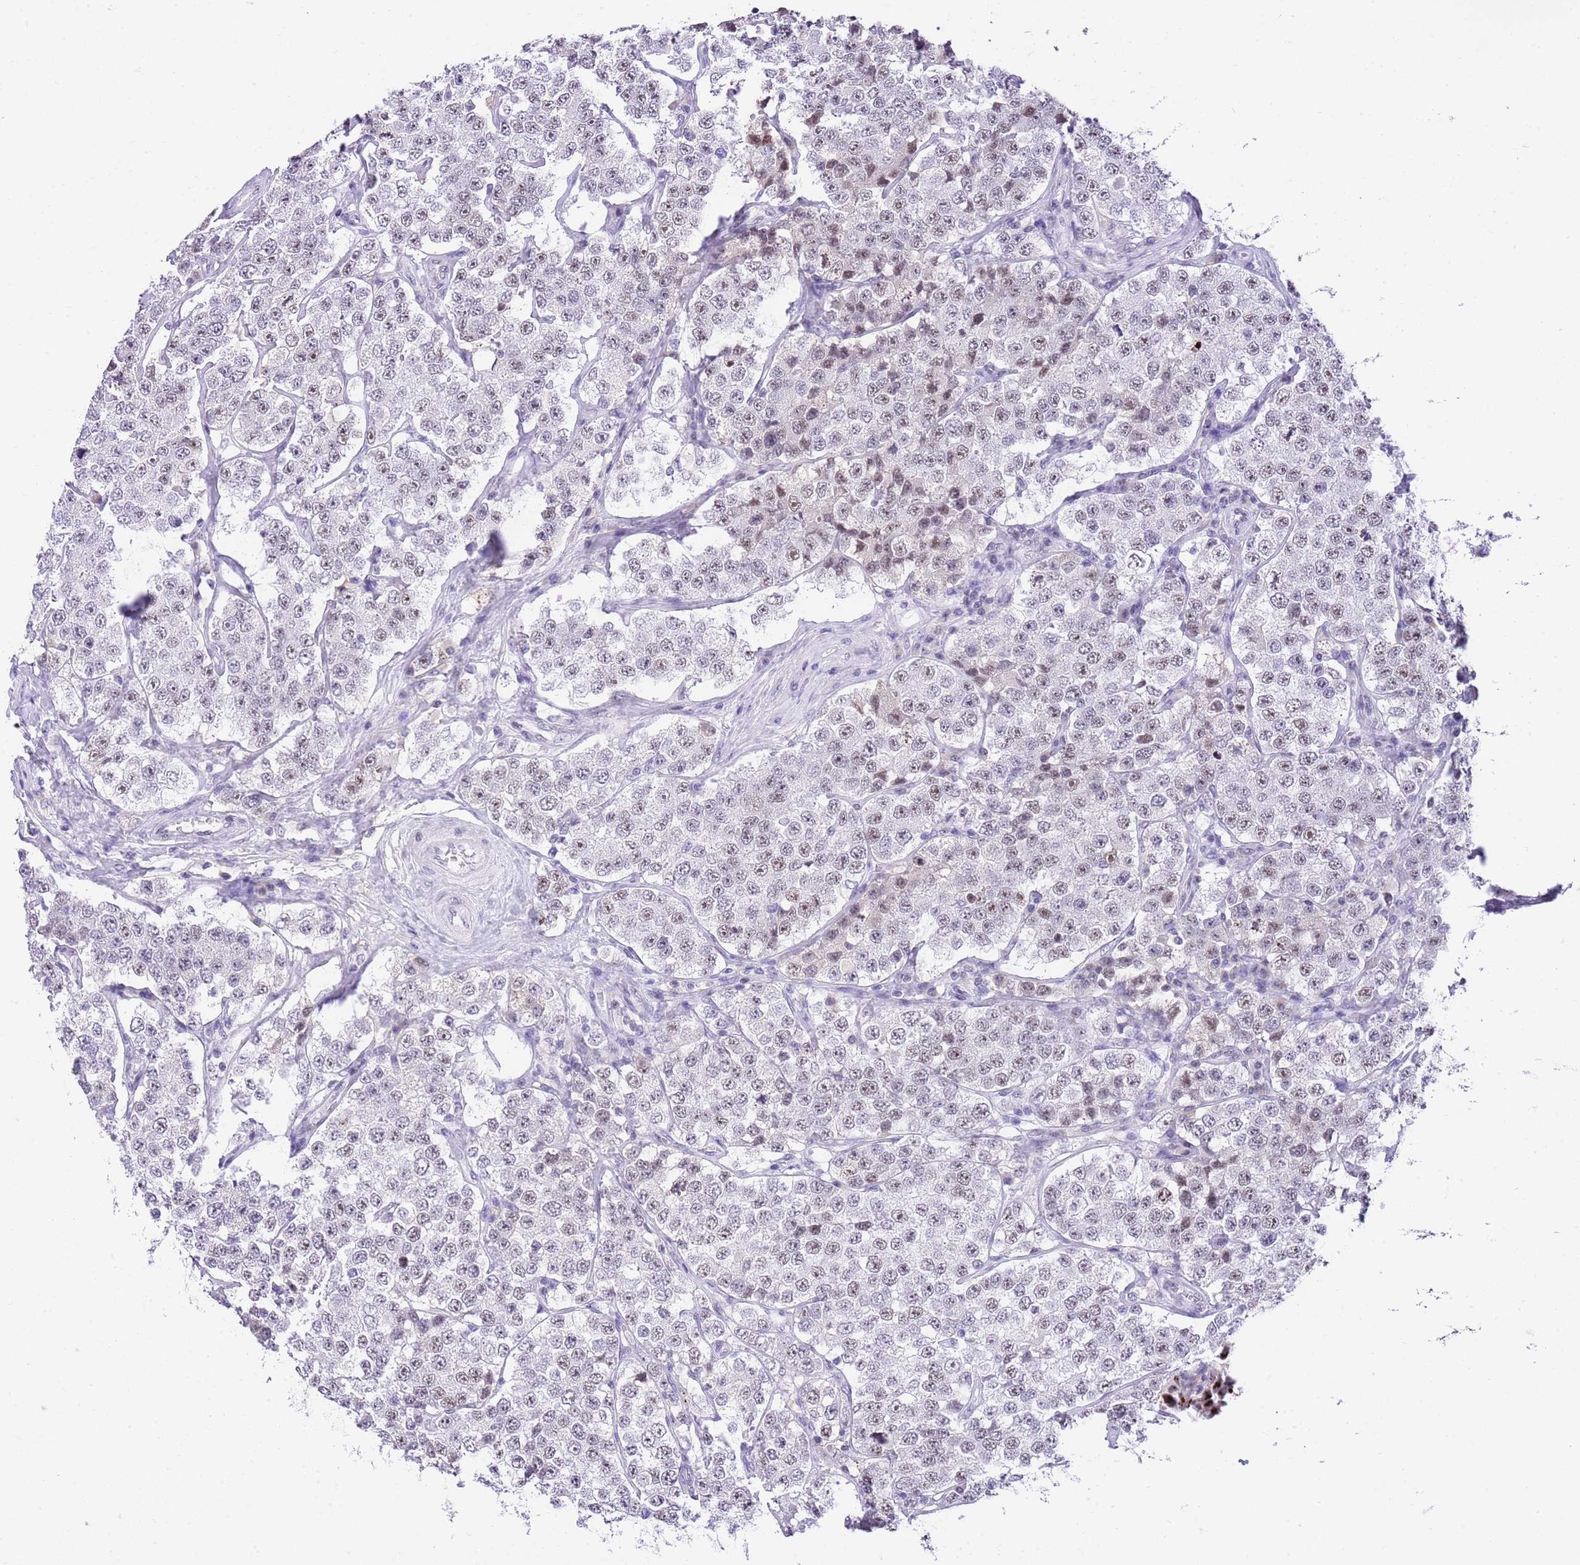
{"staining": {"intensity": "weak", "quantity": "25%-75%", "location": "nuclear"}, "tissue": "testis cancer", "cell_type": "Tumor cells", "image_type": "cancer", "snomed": [{"axis": "morphology", "description": "Seminoma, NOS"}, {"axis": "topography", "description": "Testis"}], "caption": "Immunohistochemistry micrograph of neoplastic tissue: seminoma (testis) stained using immunohistochemistry demonstrates low levels of weak protein expression localized specifically in the nuclear of tumor cells, appearing as a nuclear brown color.", "gene": "NOP56", "patient": {"sex": "male", "age": 34}}